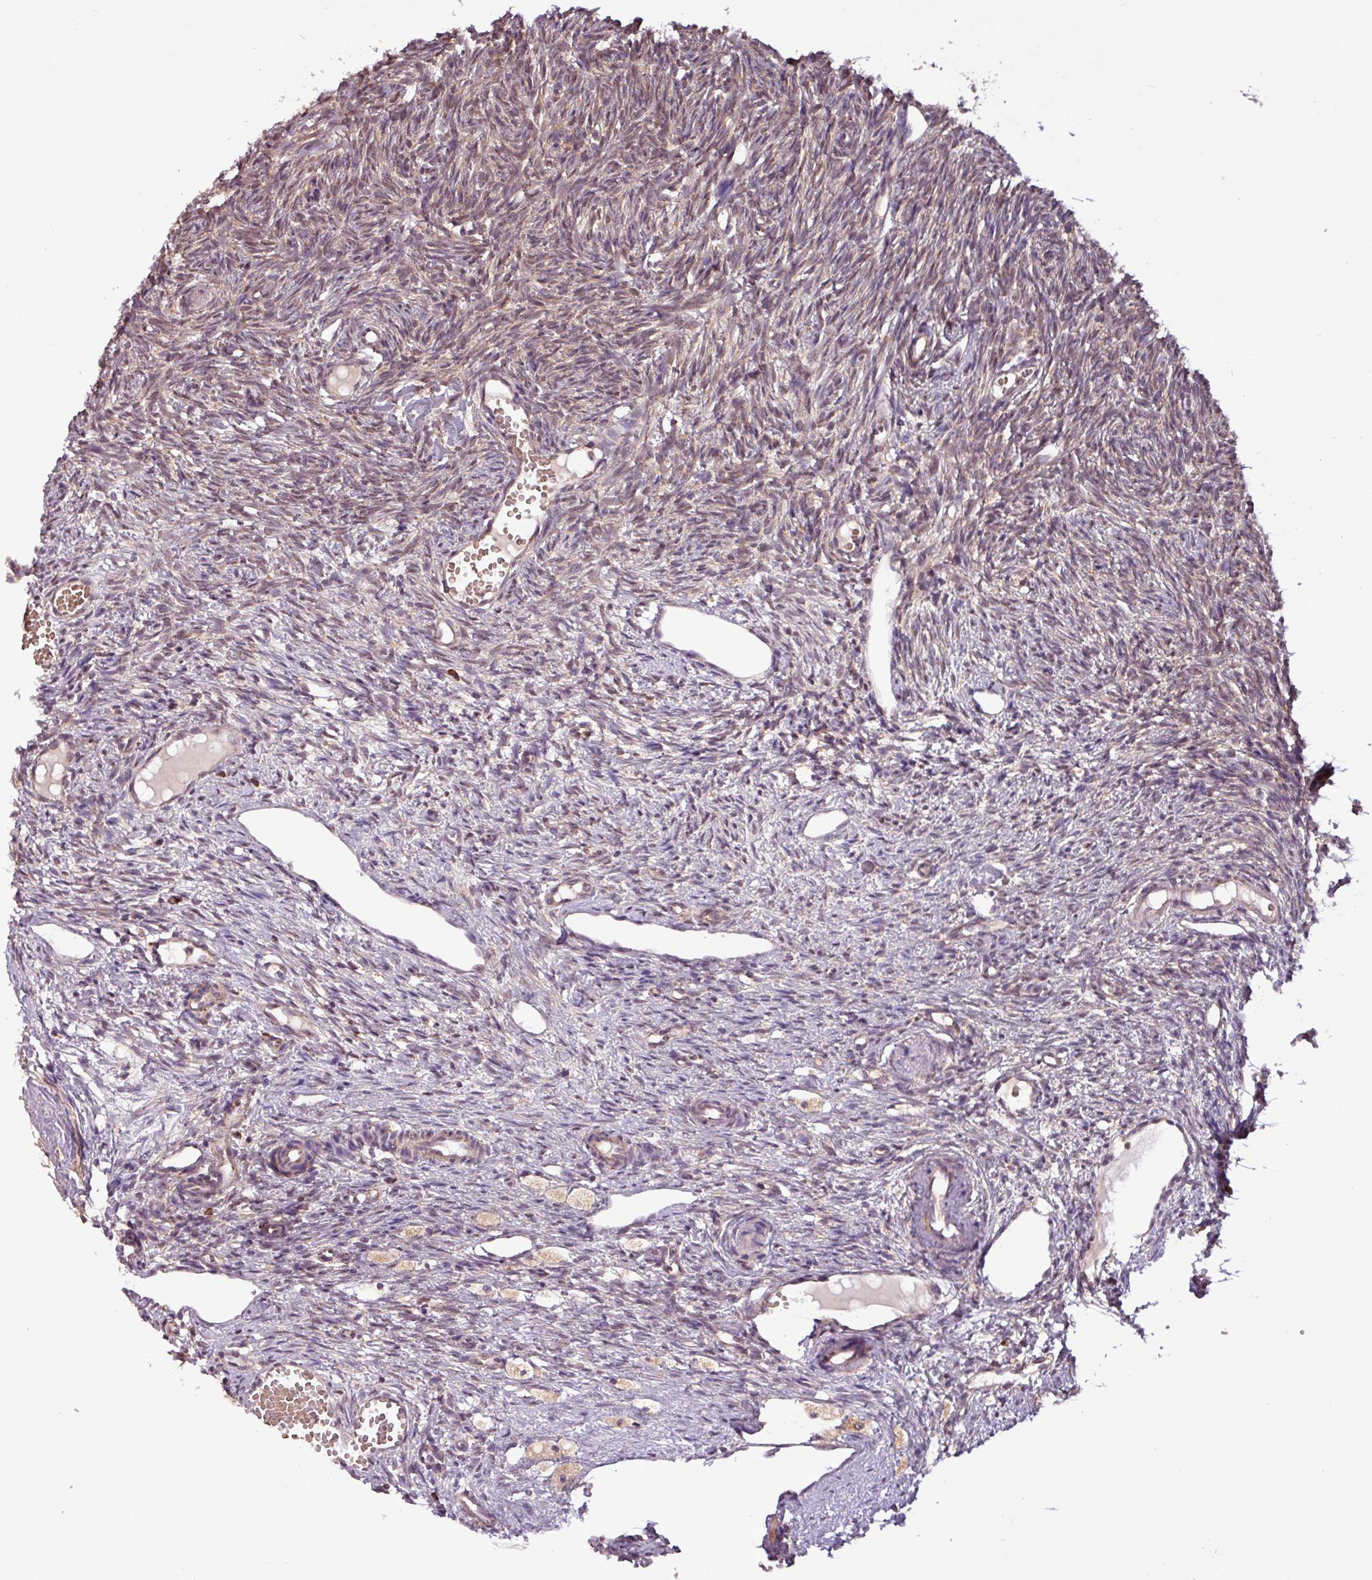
{"staining": {"intensity": "moderate", "quantity": "25%-75%", "location": "cytoplasmic/membranous"}, "tissue": "ovary", "cell_type": "Ovarian stroma cells", "image_type": "normal", "snomed": [{"axis": "morphology", "description": "Normal tissue, NOS"}, {"axis": "topography", "description": "Ovary"}], "caption": "Immunohistochemical staining of unremarkable human ovary reveals 25%-75% levels of moderate cytoplasmic/membranous protein positivity in about 25%-75% of ovarian stroma cells.", "gene": "MCTP2", "patient": {"sex": "female", "age": 51}}